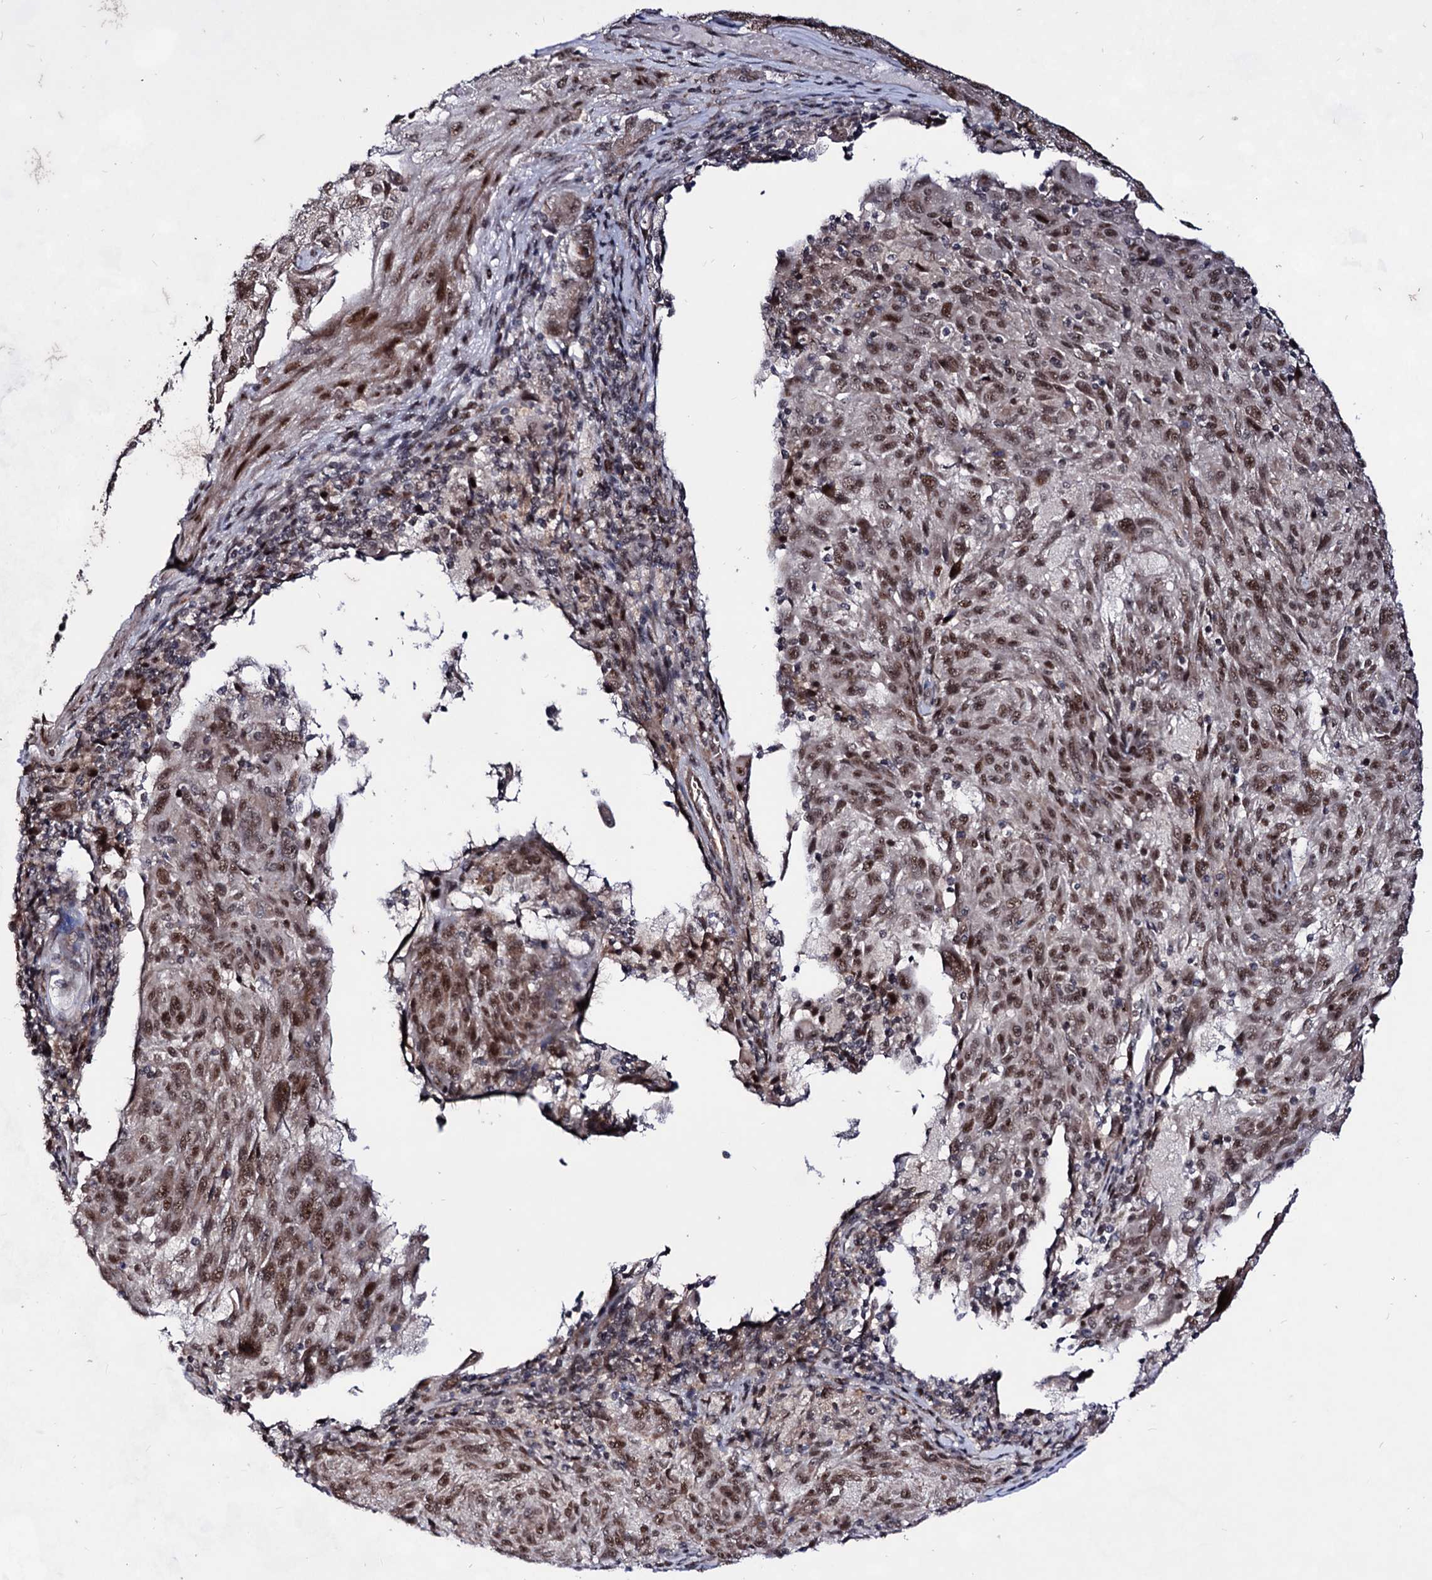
{"staining": {"intensity": "moderate", "quantity": ">75%", "location": "nuclear"}, "tissue": "melanoma", "cell_type": "Tumor cells", "image_type": "cancer", "snomed": [{"axis": "morphology", "description": "Malignant melanoma, NOS"}, {"axis": "topography", "description": "Skin"}], "caption": "This is a micrograph of immunohistochemistry (IHC) staining of malignant melanoma, which shows moderate positivity in the nuclear of tumor cells.", "gene": "EXOSC10", "patient": {"sex": "male", "age": 53}}